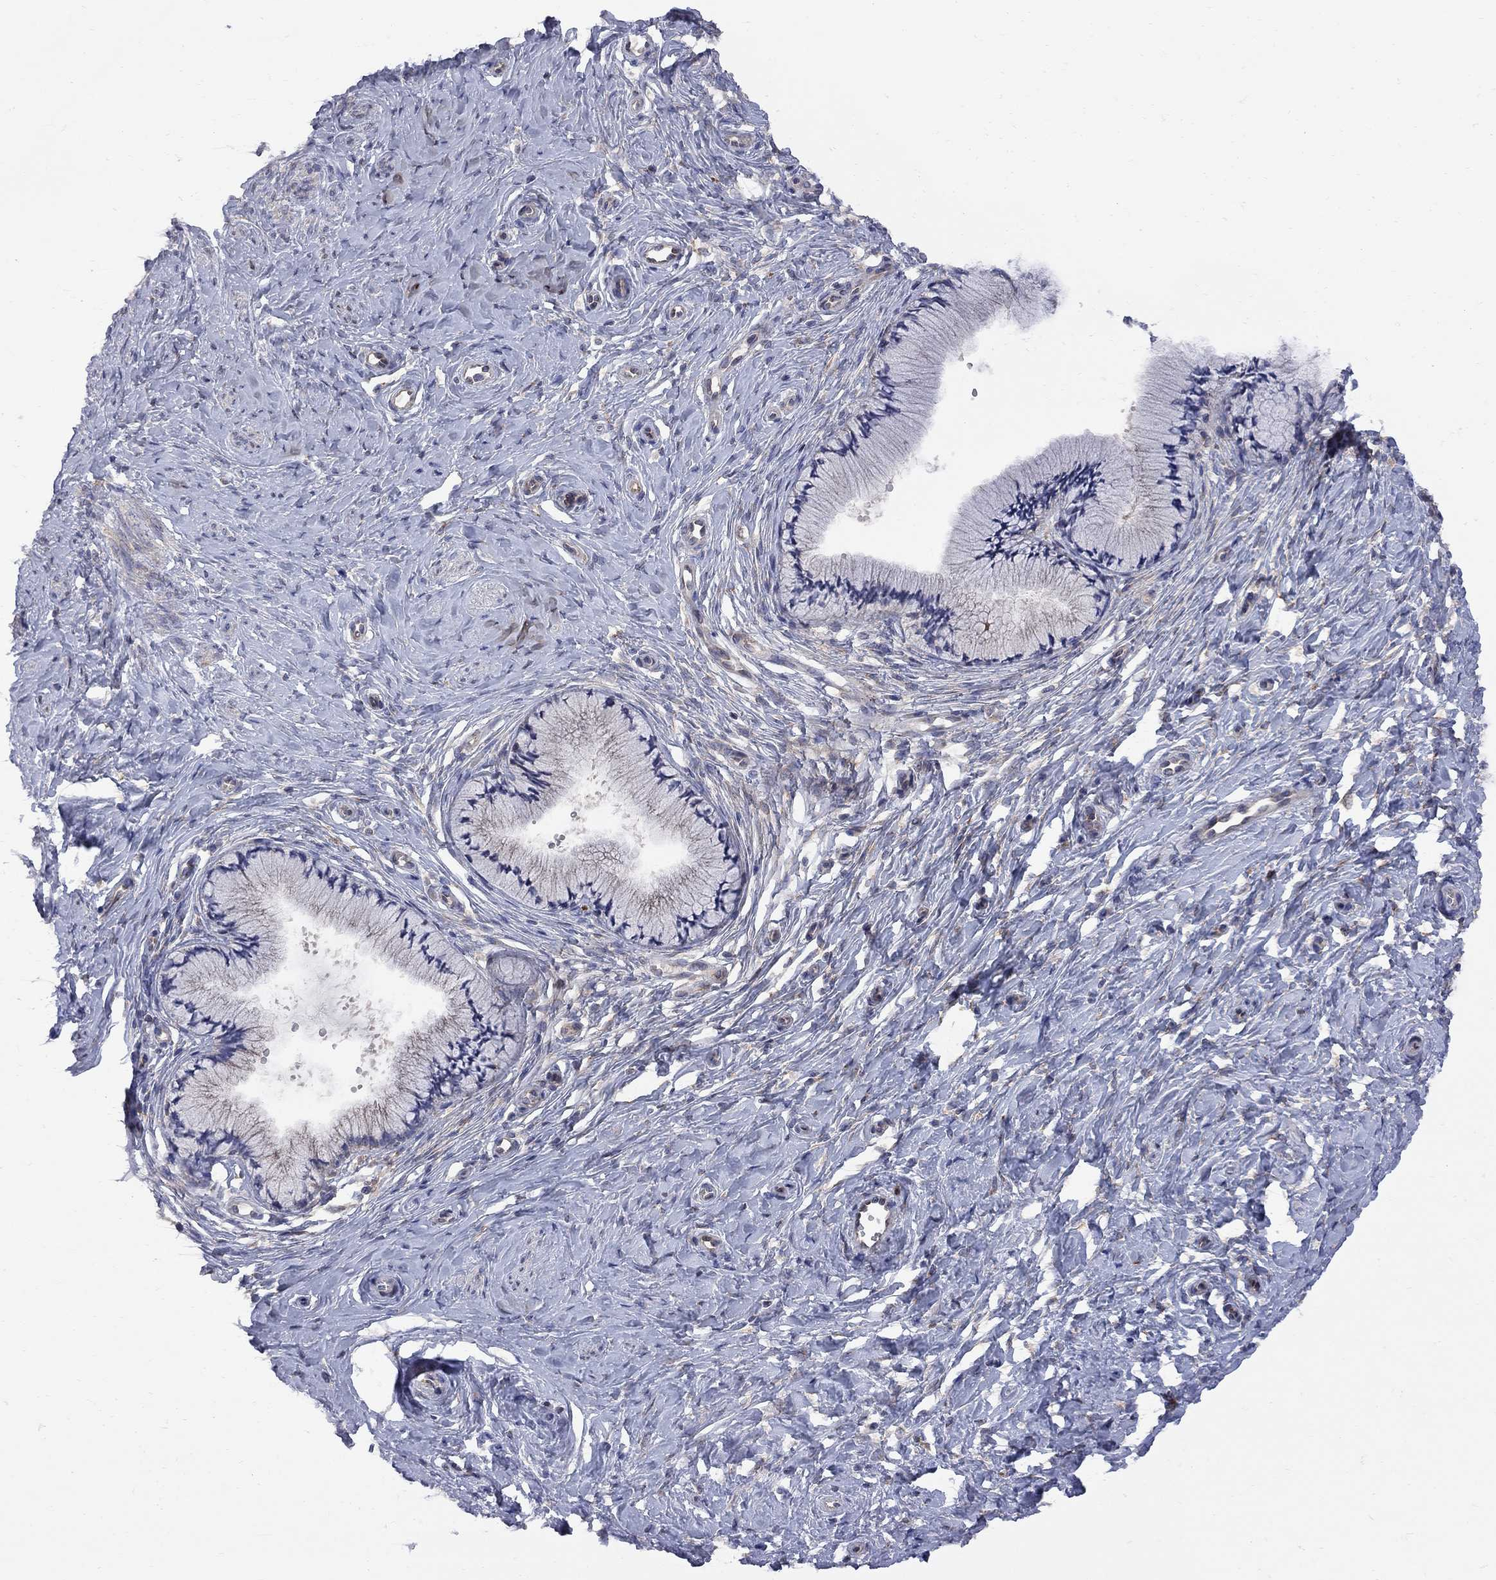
{"staining": {"intensity": "negative", "quantity": "none", "location": "none"}, "tissue": "cervix", "cell_type": "Glandular cells", "image_type": "normal", "snomed": [{"axis": "morphology", "description": "Normal tissue, NOS"}, {"axis": "topography", "description": "Cervix"}], "caption": "Histopathology image shows no protein expression in glandular cells of unremarkable cervix. The staining is performed using DAB (3,3'-diaminobenzidine) brown chromogen with nuclei counter-stained in using hematoxylin.", "gene": "MTHFR", "patient": {"sex": "female", "age": 37}}